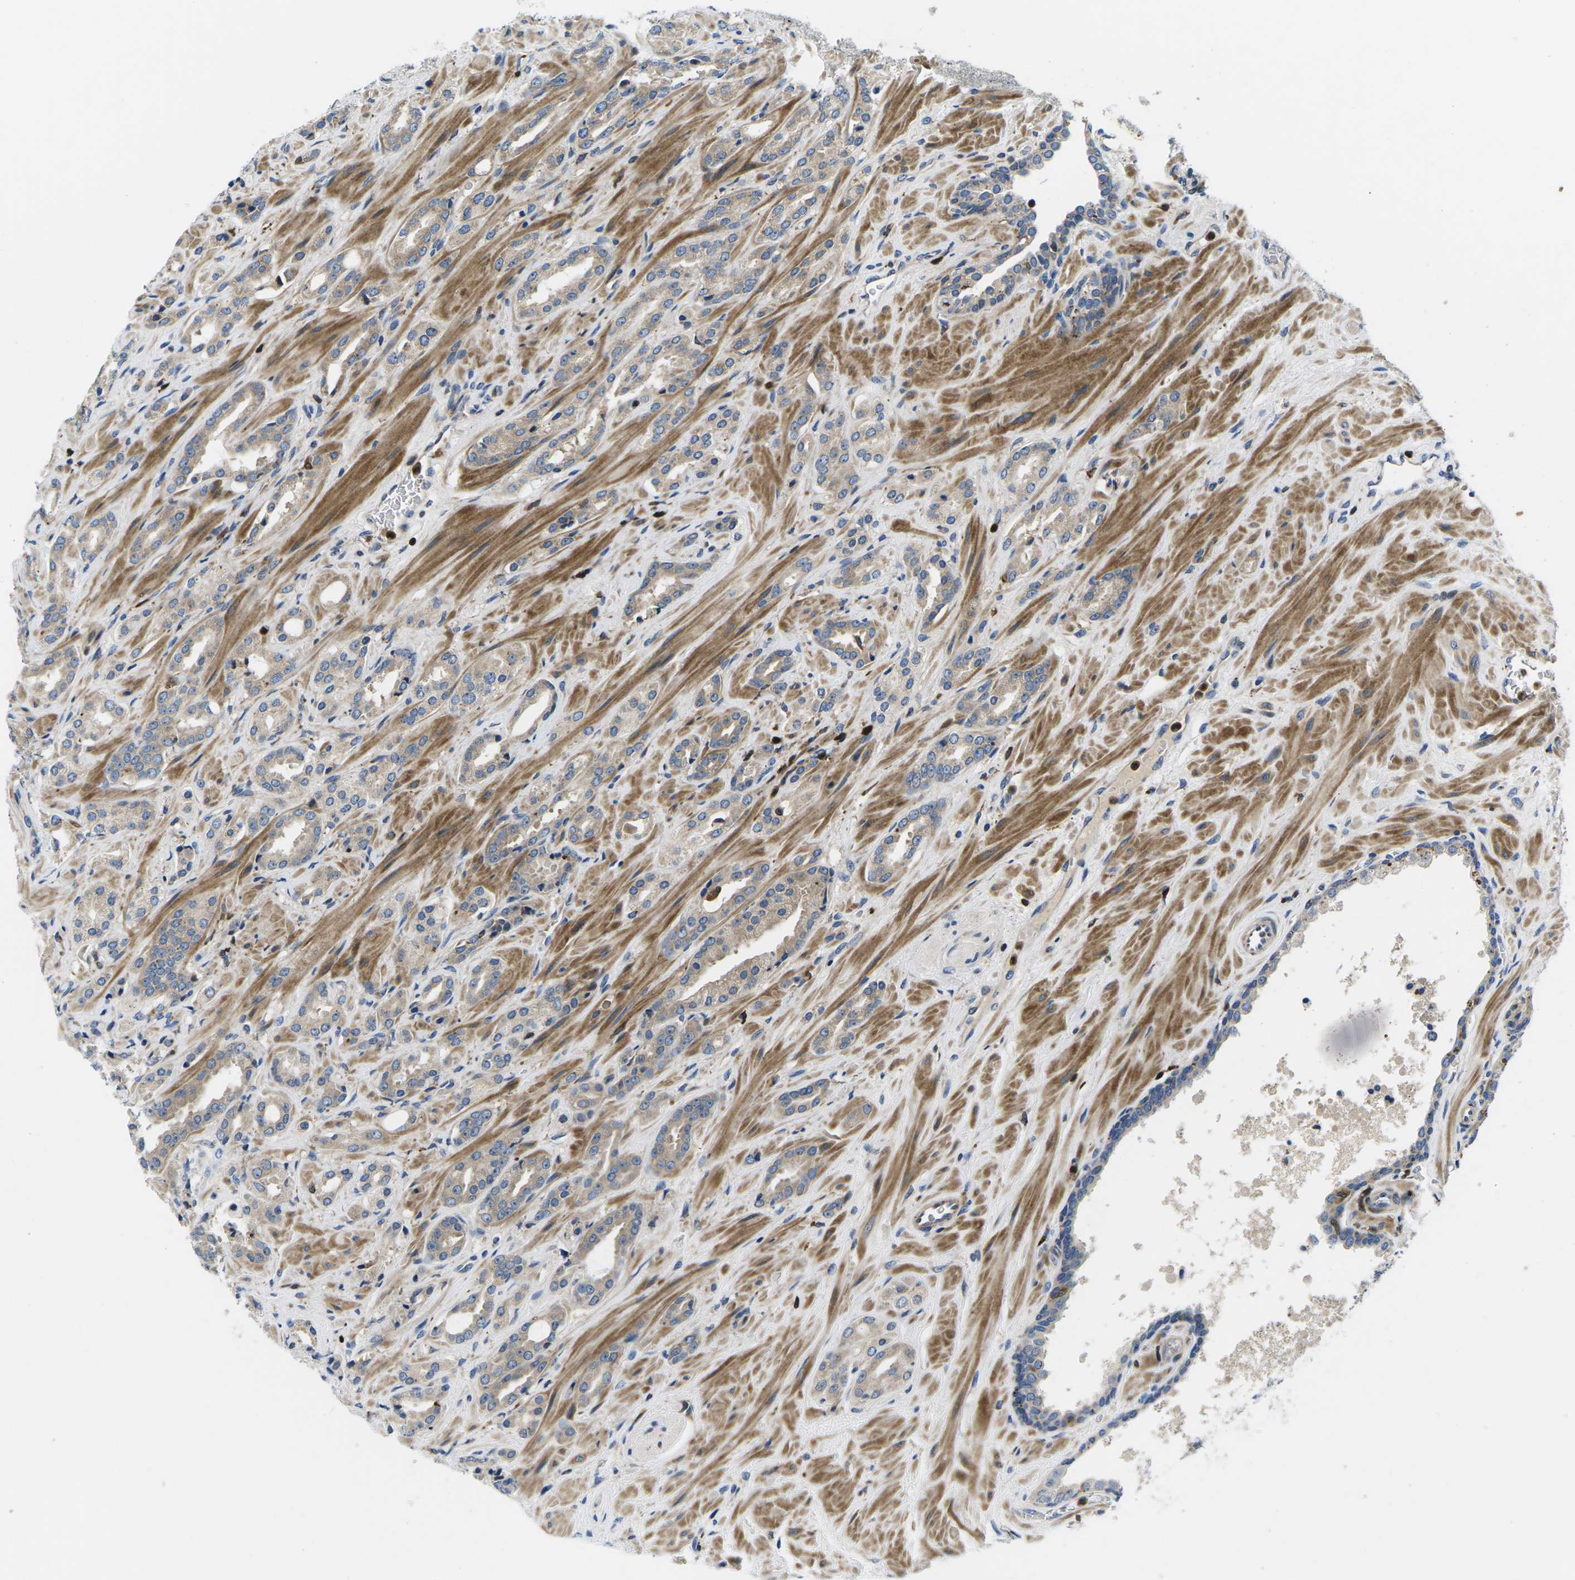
{"staining": {"intensity": "moderate", "quantity": ">75%", "location": "cytoplasmic/membranous"}, "tissue": "prostate cancer", "cell_type": "Tumor cells", "image_type": "cancer", "snomed": [{"axis": "morphology", "description": "Adenocarcinoma, High grade"}, {"axis": "topography", "description": "Prostate"}], "caption": "IHC of human adenocarcinoma (high-grade) (prostate) shows medium levels of moderate cytoplasmic/membranous positivity in about >75% of tumor cells.", "gene": "PLCE1", "patient": {"sex": "male", "age": 64}}